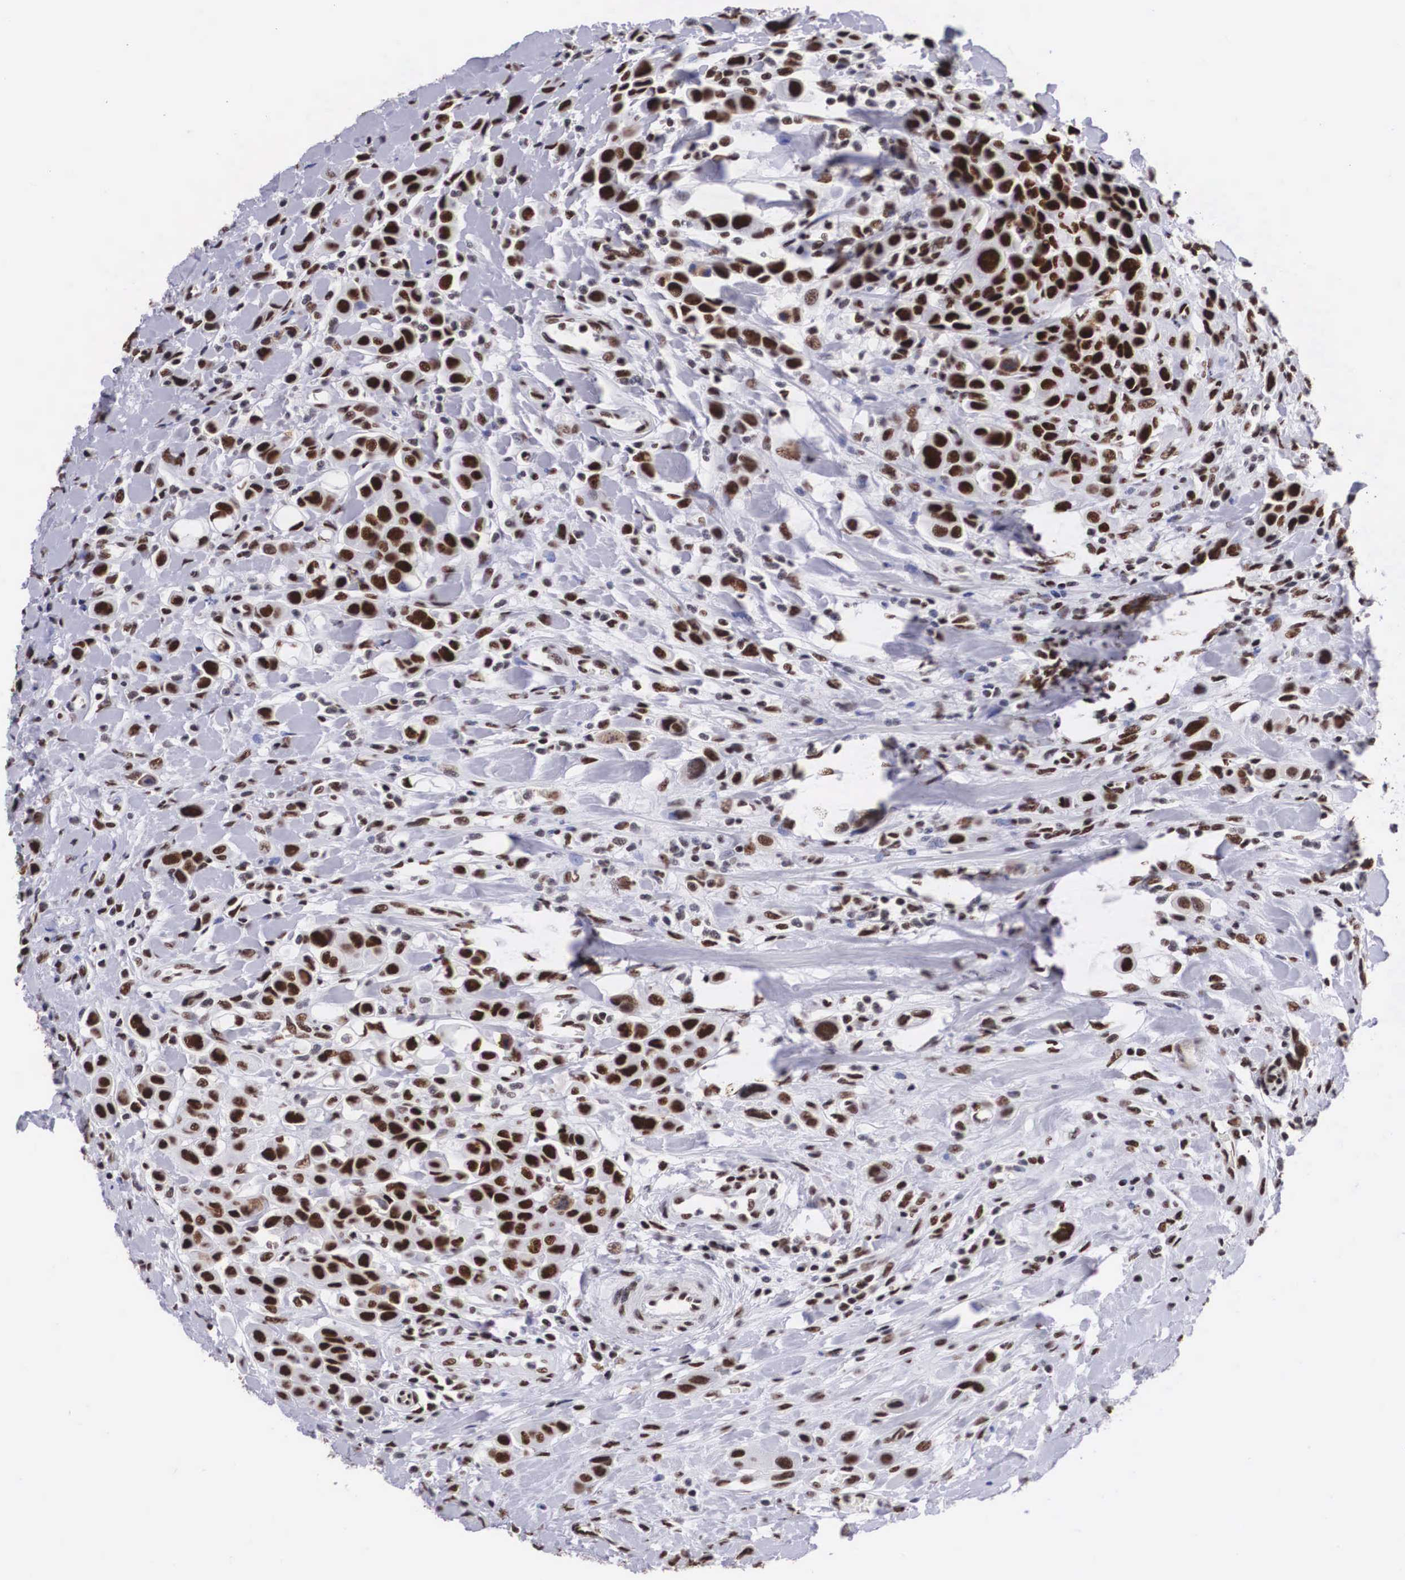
{"staining": {"intensity": "moderate", "quantity": ">75%", "location": "nuclear"}, "tissue": "urothelial cancer", "cell_type": "Tumor cells", "image_type": "cancer", "snomed": [{"axis": "morphology", "description": "Urothelial carcinoma, High grade"}, {"axis": "topography", "description": "Urinary bladder"}], "caption": "Moderate nuclear staining is identified in approximately >75% of tumor cells in urothelial carcinoma (high-grade). (DAB IHC with brightfield microscopy, high magnification).", "gene": "SF3A1", "patient": {"sex": "male", "age": 50}}